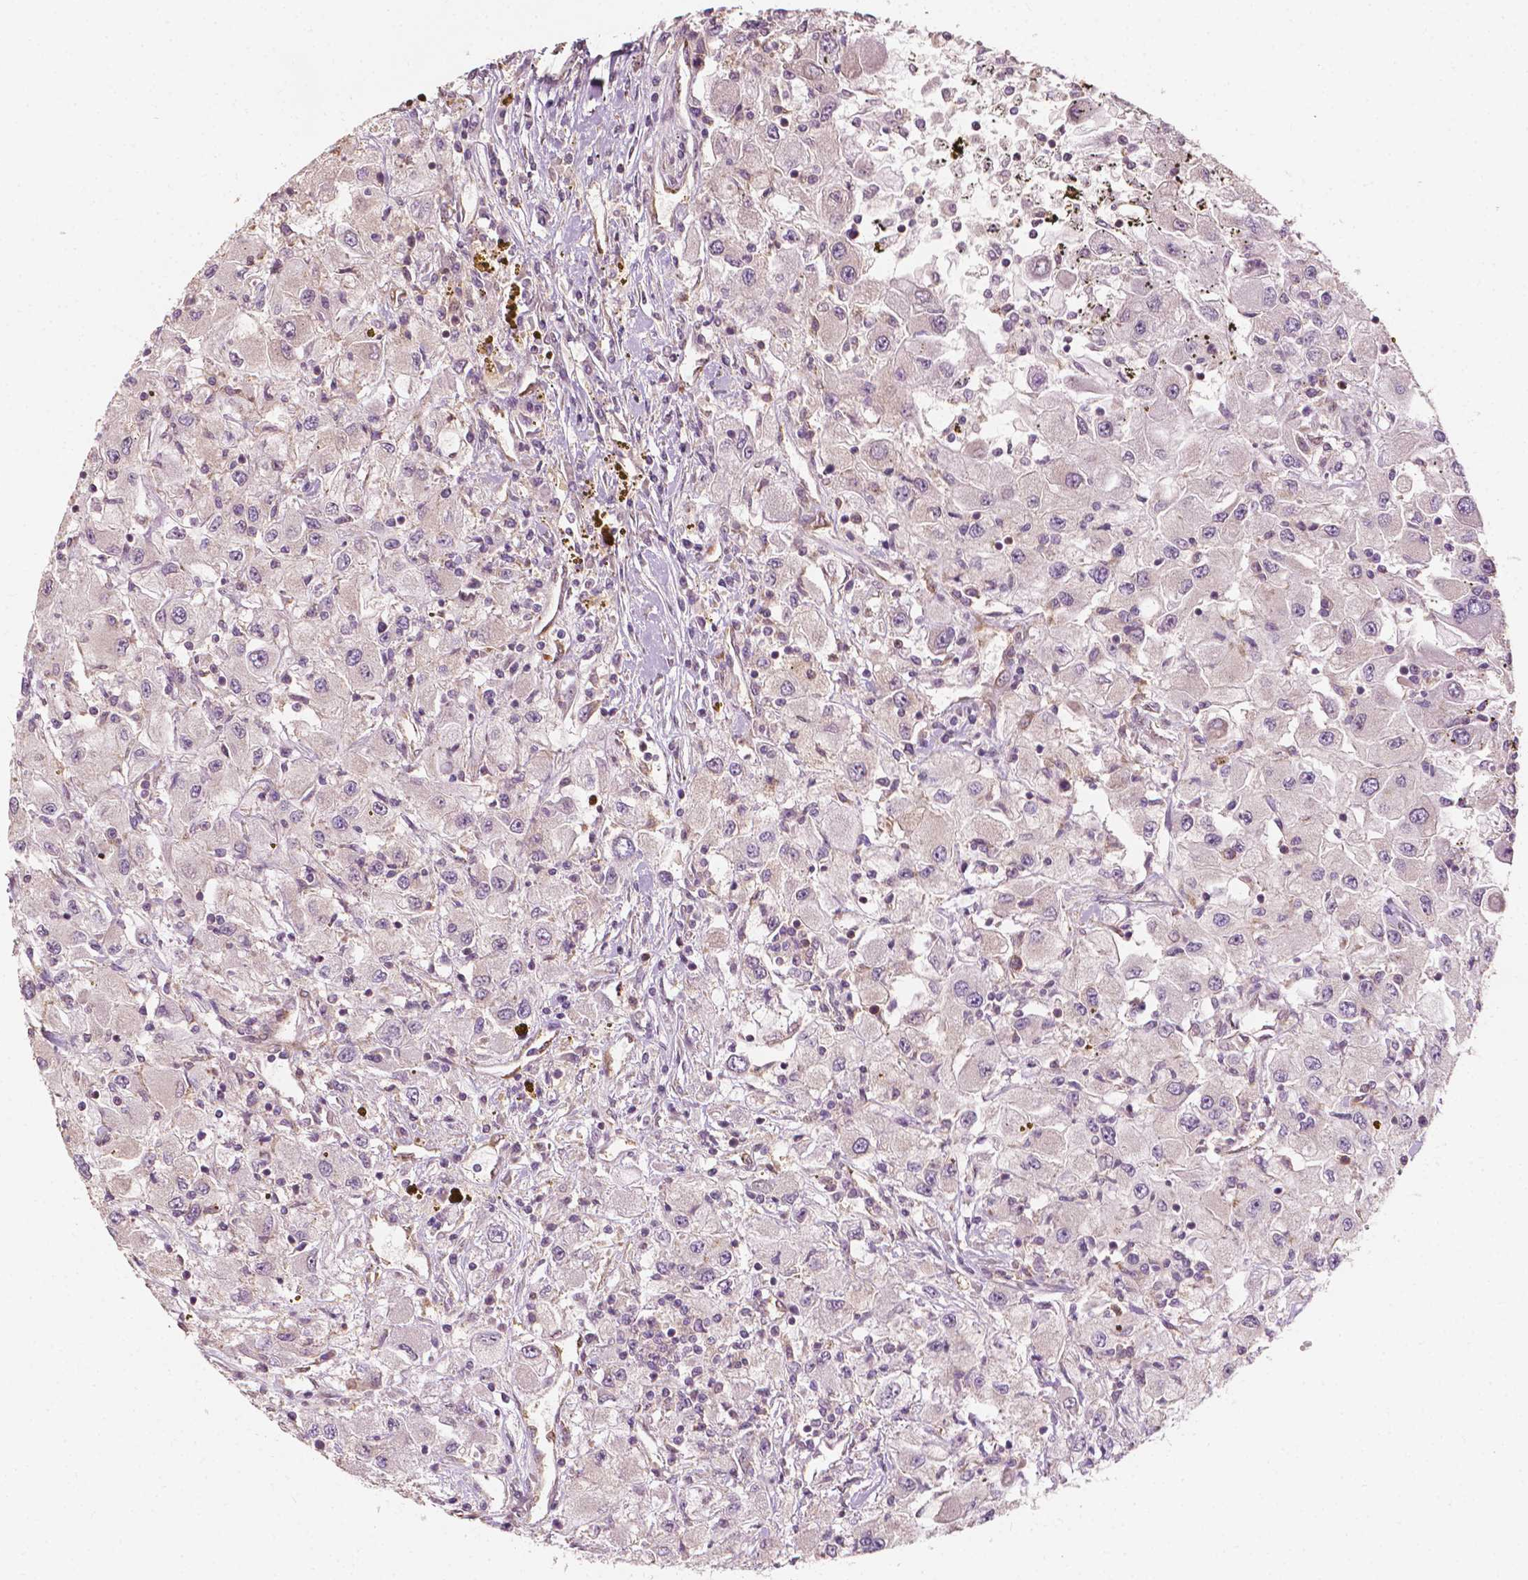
{"staining": {"intensity": "negative", "quantity": "none", "location": "none"}, "tissue": "renal cancer", "cell_type": "Tumor cells", "image_type": "cancer", "snomed": [{"axis": "morphology", "description": "Adenocarcinoma, NOS"}, {"axis": "topography", "description": "Kidney"}], "caption": "Tumor cells show no significant protein expression in renal cancer (adenocarcinoma).", "gene": "G3BP1", "patient": {"sex": "female", "age": 67}}